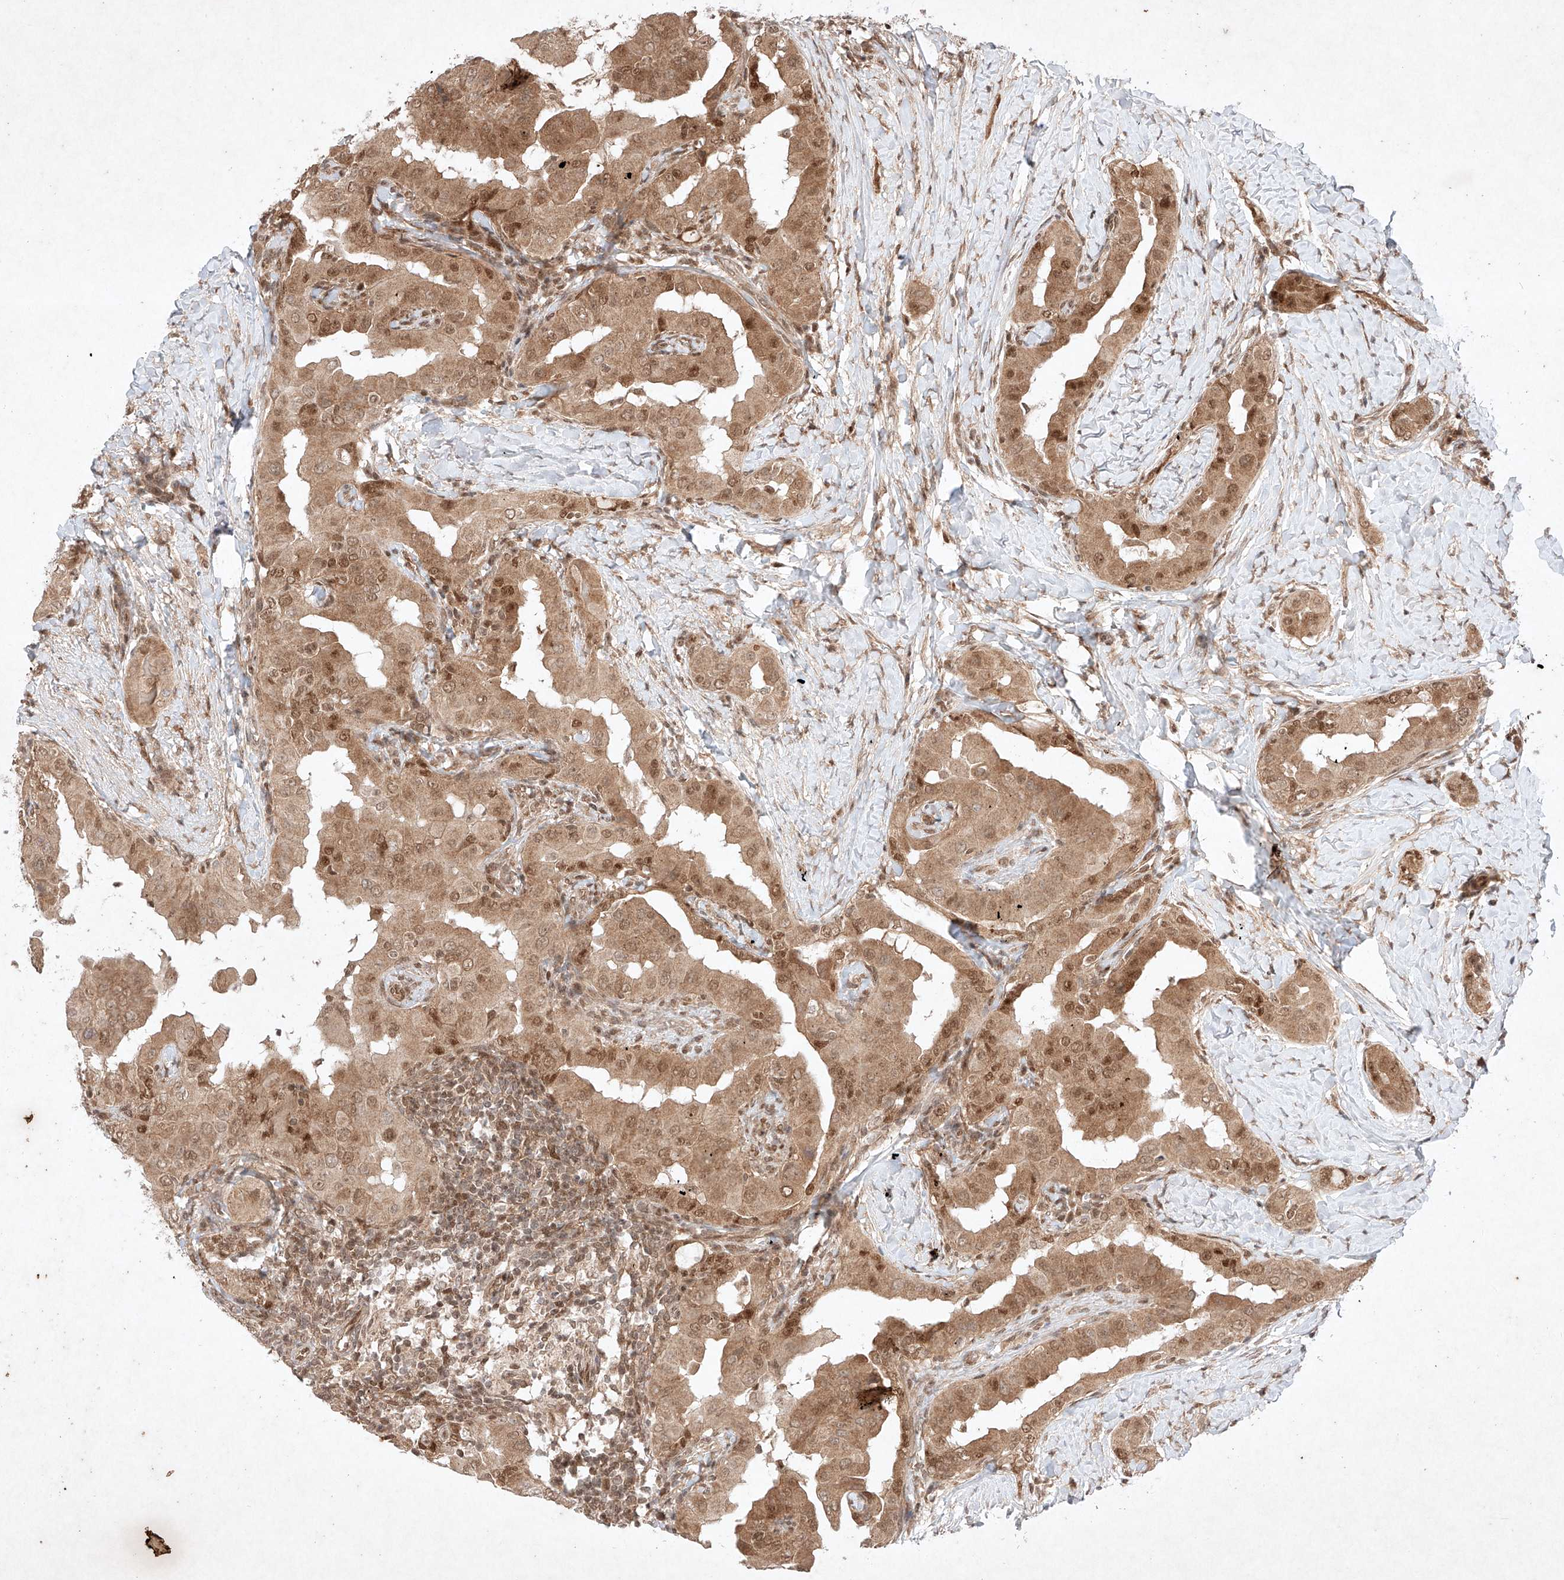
{"staining": {"intensity": "moderate", "quantity": ">75%", "location": "cytoplasmic/membranous,nuclear"}, "tissue": "thyroid cancer", "cell_type": "Tumor cells", "image_type": "cancer", "snomed": [{"axis": "morphology", "description": "Papillary adenocarcinoma, NOS"}, {"axis": "topography", "description": "Thyroid gland"}], "caption": "Immunohistochemistry (IHC) staining of thyroid papillary adenocarcinoma, which reveals medium levels of moderate cytoplasmic/membranous and nuclear positivity in approximately >75% of tumor cells indicating moderate cytoplasmic/membranous and nuclear protein expression. The staining was performed using DAB (3,3'-diaminobenzidine) (brown) for protein detection and nuclei were counterstained in hematoxylin (blue).", "gene": "RNF31", "patient": {"sex": "male", "age": 33}}